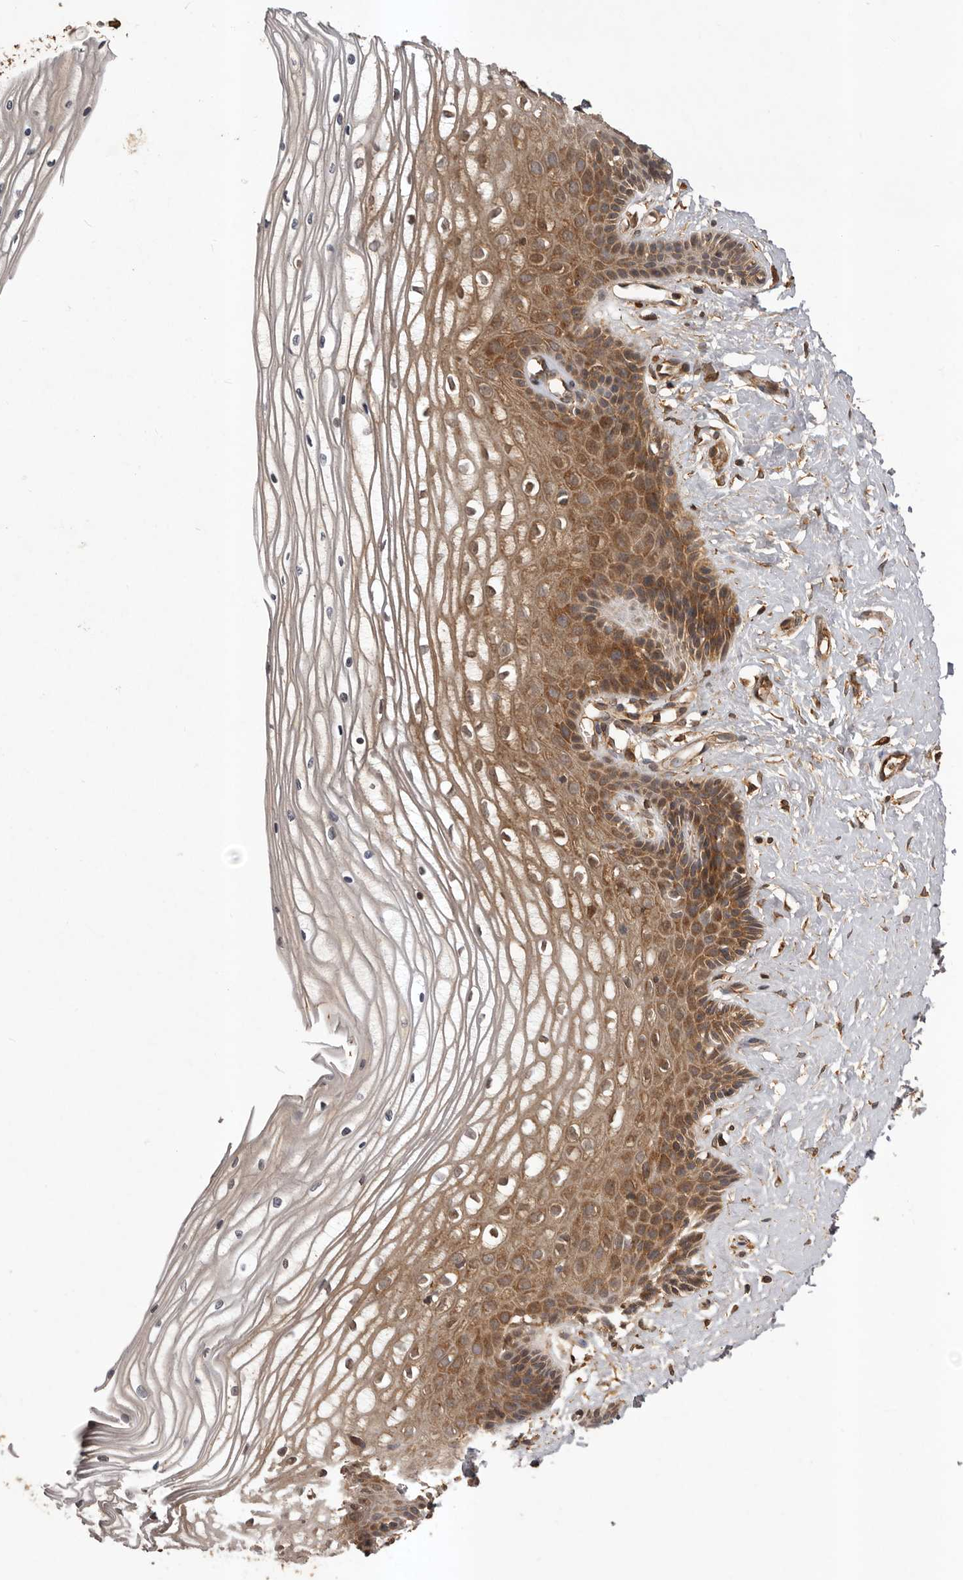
{"staining": {"intensity": "moderate", "quantity": ">75%", "location": "cytoplasmic/membranous"}, "tissue": "vagina", "cell_type": "Squamous epithelial cells", "image_type": "normal", "snomed": [{"axis": "morphology", "description": "Normal tissue, NOS"}, {"axis": "topography", "description": "Vagina"}, {"axis": "topography", "description": "Cervix"}], "caption": "Immunohistochemical staining of unremarkable human vagina demonstrates >75% levels of moderate cytoplasmic/membranous protein positivity in approximately >75% of squamous epithelial cells.", "gene": "SLC22A3", "patient": {"sex": "female", "age": 40}}